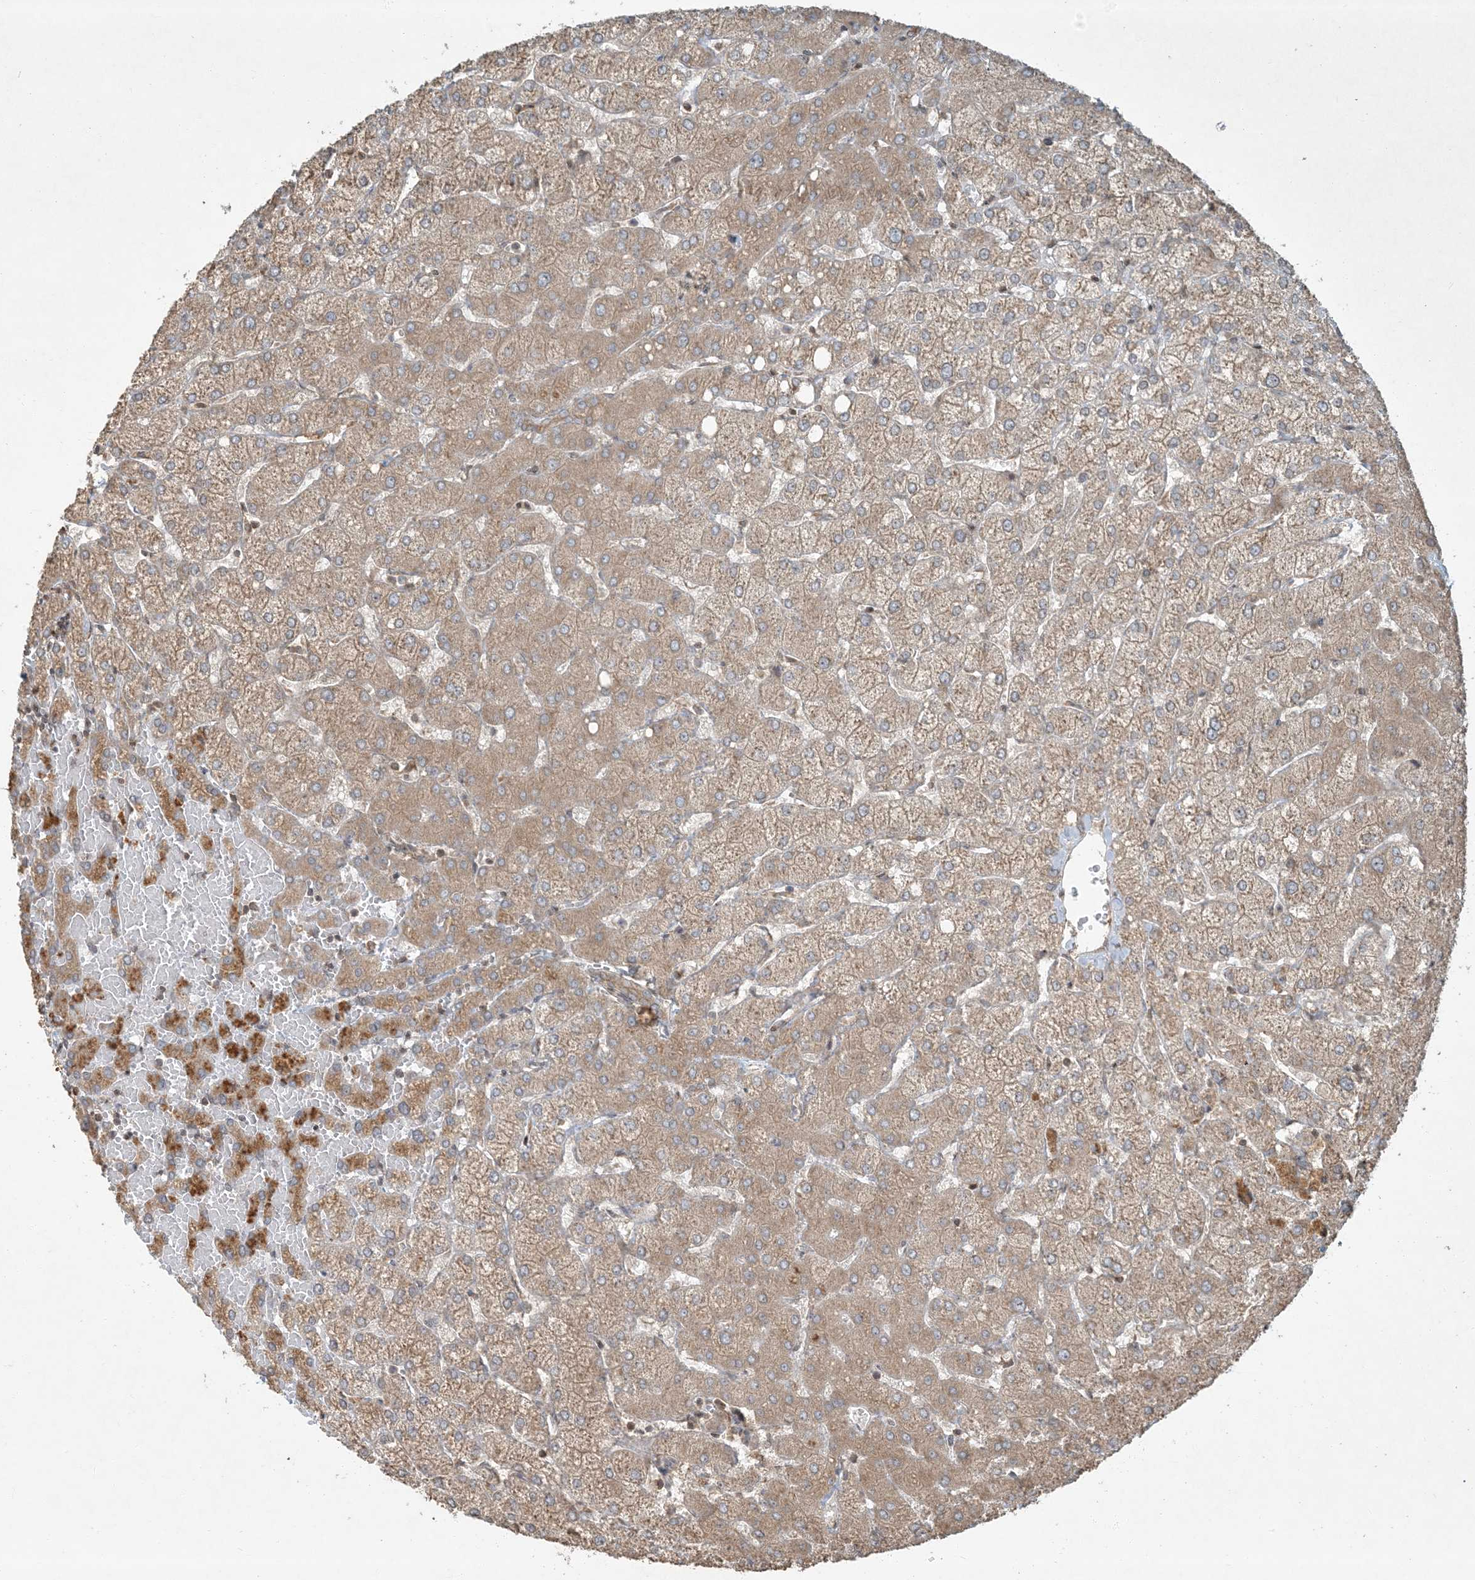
{"staining": {"intensity": "moderate", "quantity": ">75%", "location": "cytoplasmic/membranous"}, "tissue": "liver", "cell_type": "Cholangiocytes", "image_type": "normal", "snomed": [{"axis": "morphology", "description": "Normal tissue, NOS"}, {"axis": "topography", "description": "Liver"}], "caption": "DAB (3,3'-diaminobenzidine) immunohistochemical staining of normal human liver displays moderate cytoplasmic/membranous protein expression in about >75% of cholangiocytes.", "gene": "COMMD8", "patient": {"sex": "female", "age": 54}}